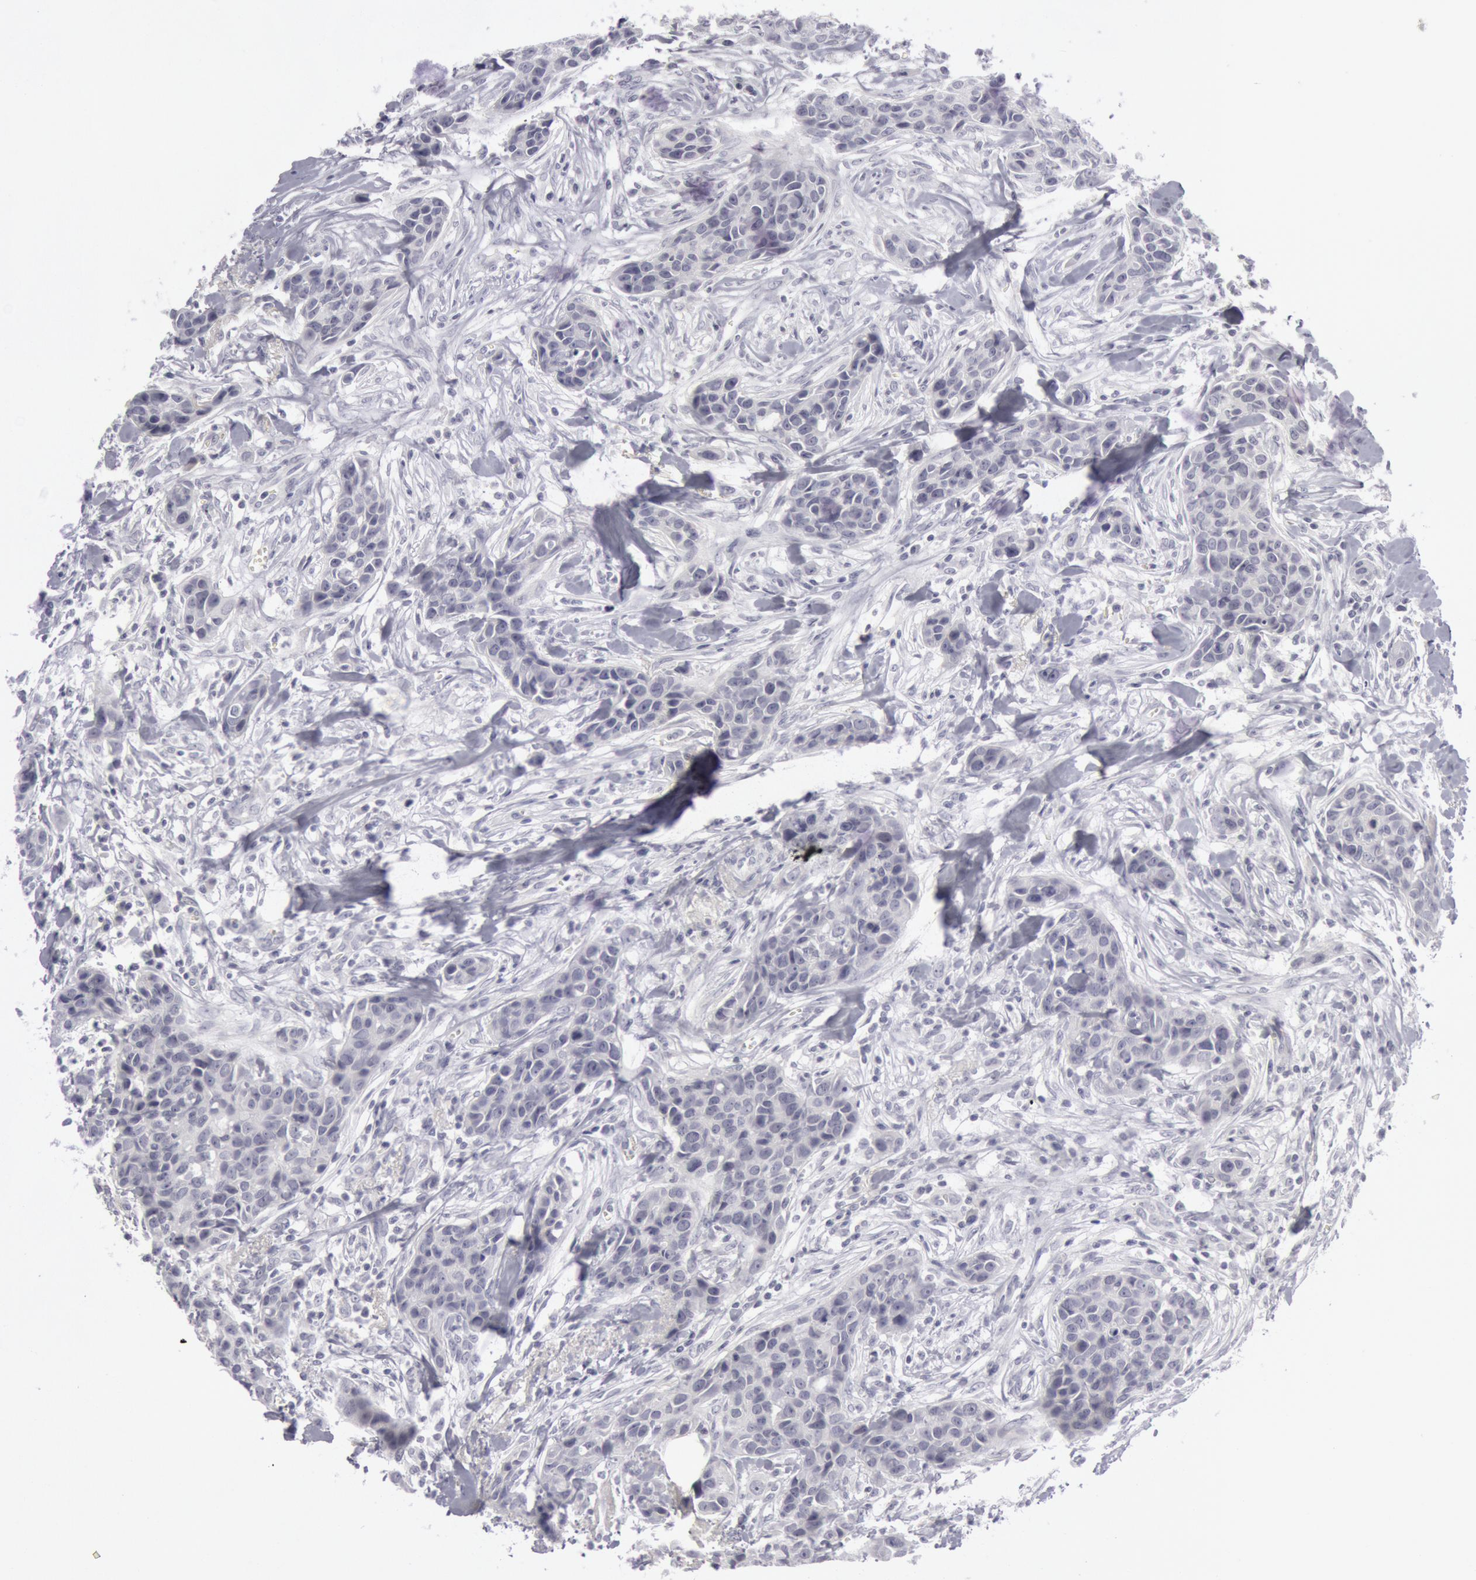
{"staining": {"intensity": "negative", "quantity": "none", "location": "none"}, "tissue": "breast cancer", "cell_type": "Tumor cells", "image_type": "cancer", "snomed": [{"axis": "morphology", "description": "Duct carcinoma"}, {"axis": "topography", "description": "Breast"}], "caption": "A high-resolution micrograph shows IHC staining of breast cancer, which reveals no significant staining in tumor cells.", "gene": "KRT16", "patient": {"sex": "female", "age": 91}}